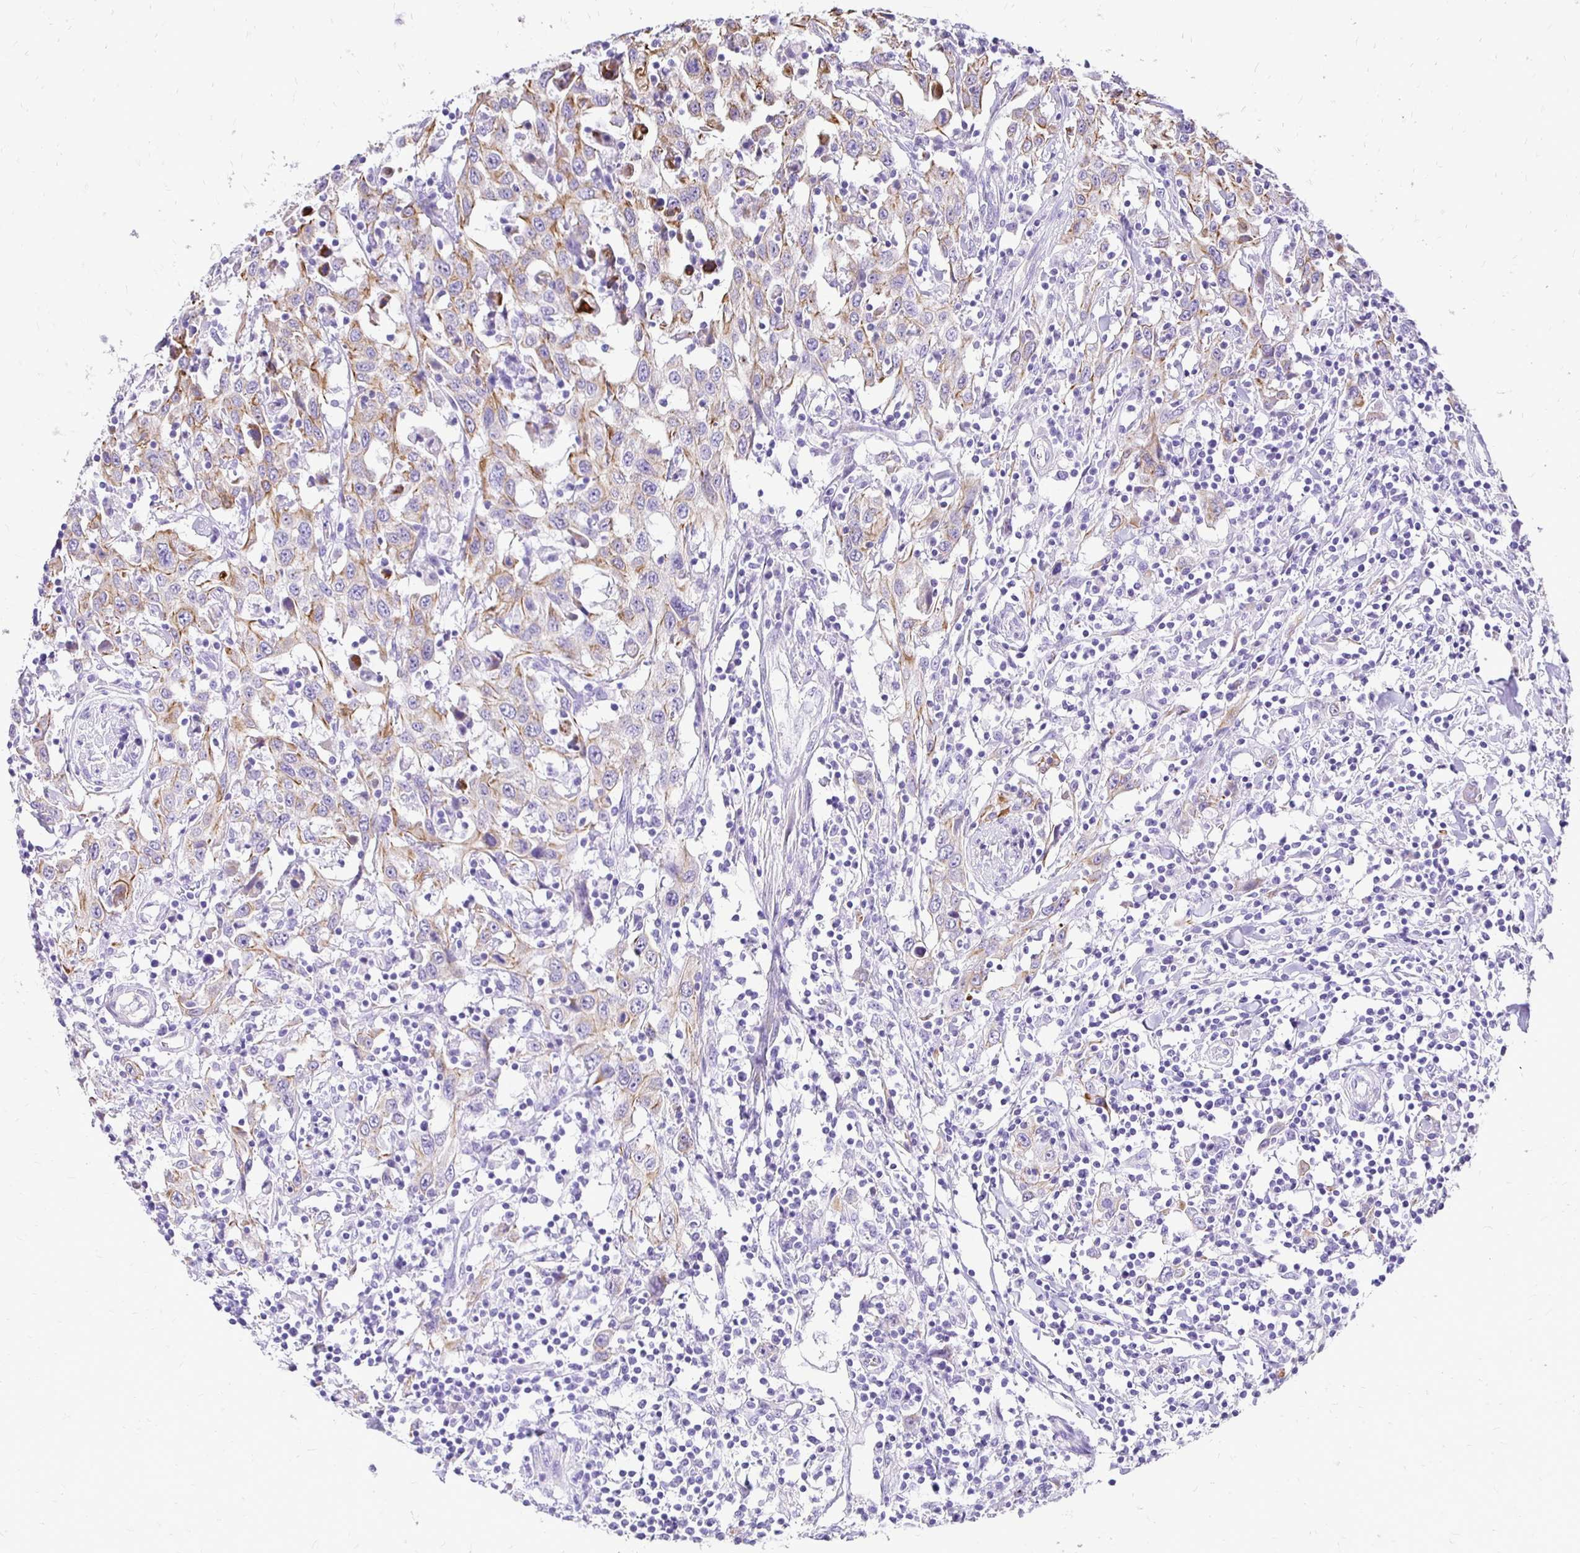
{"staining": {"intensity": "moderate", "quantity": "25%-75%", "location": "cytoplasmic/membranous"}, "tissue": "urothelial cancer", "cell_type": "Tumor cells", "image_type": "cancer", "snomed": [{"axis": "morphology", "description": "Urothelial carcinoma, High grade"}, {"axis": "topography", "description": "Urinary bladder"}], "caption": "A high-resolution histopathology image shows immunohistochemistry (IHC) staining of urothelial cancer, which shows moderate cytoplasmic/membranous staining in about 25%-75% of tumor cells.", "gene": "TAF1D", "patient": {"sex": "male", "age": 61}}